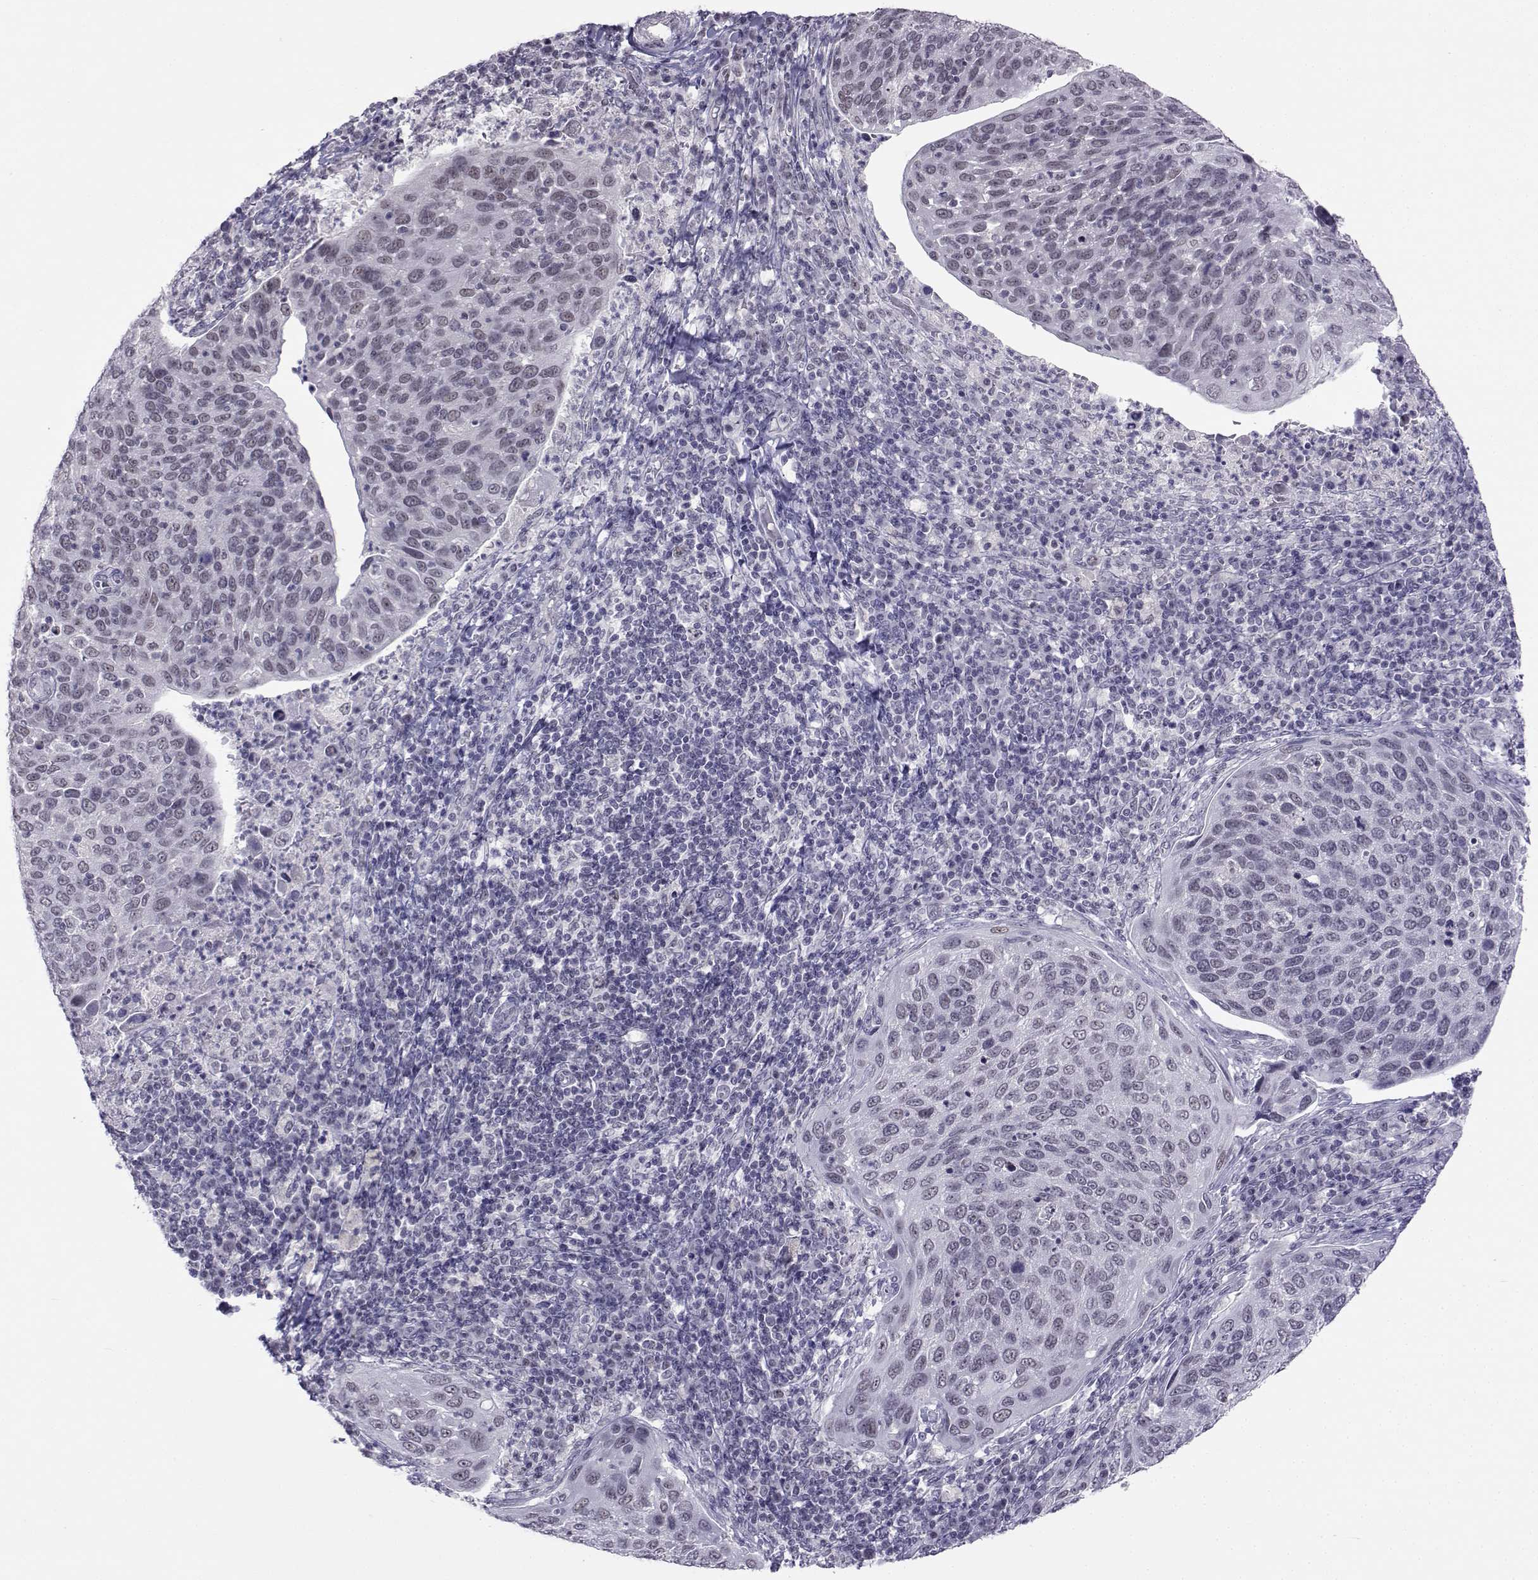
{"staining": {"intensity": "negative", "quantity": "none", "location": "none"}, "tissue": "cervical cancer", "cell_type": "Tumor cells", "image_type": "cancer", "snomed": [{"axis": "morphology", "description": "Squamous cell carcinoma, NOS"}, {"axis": "topography", "description": "Cervix"}], "caption": "Tumor cells are negative for brown protein staining in squamous cell carcinoma (cervical).", "gene": "MED26", "patient": {"sex": "female", "age": 54}}